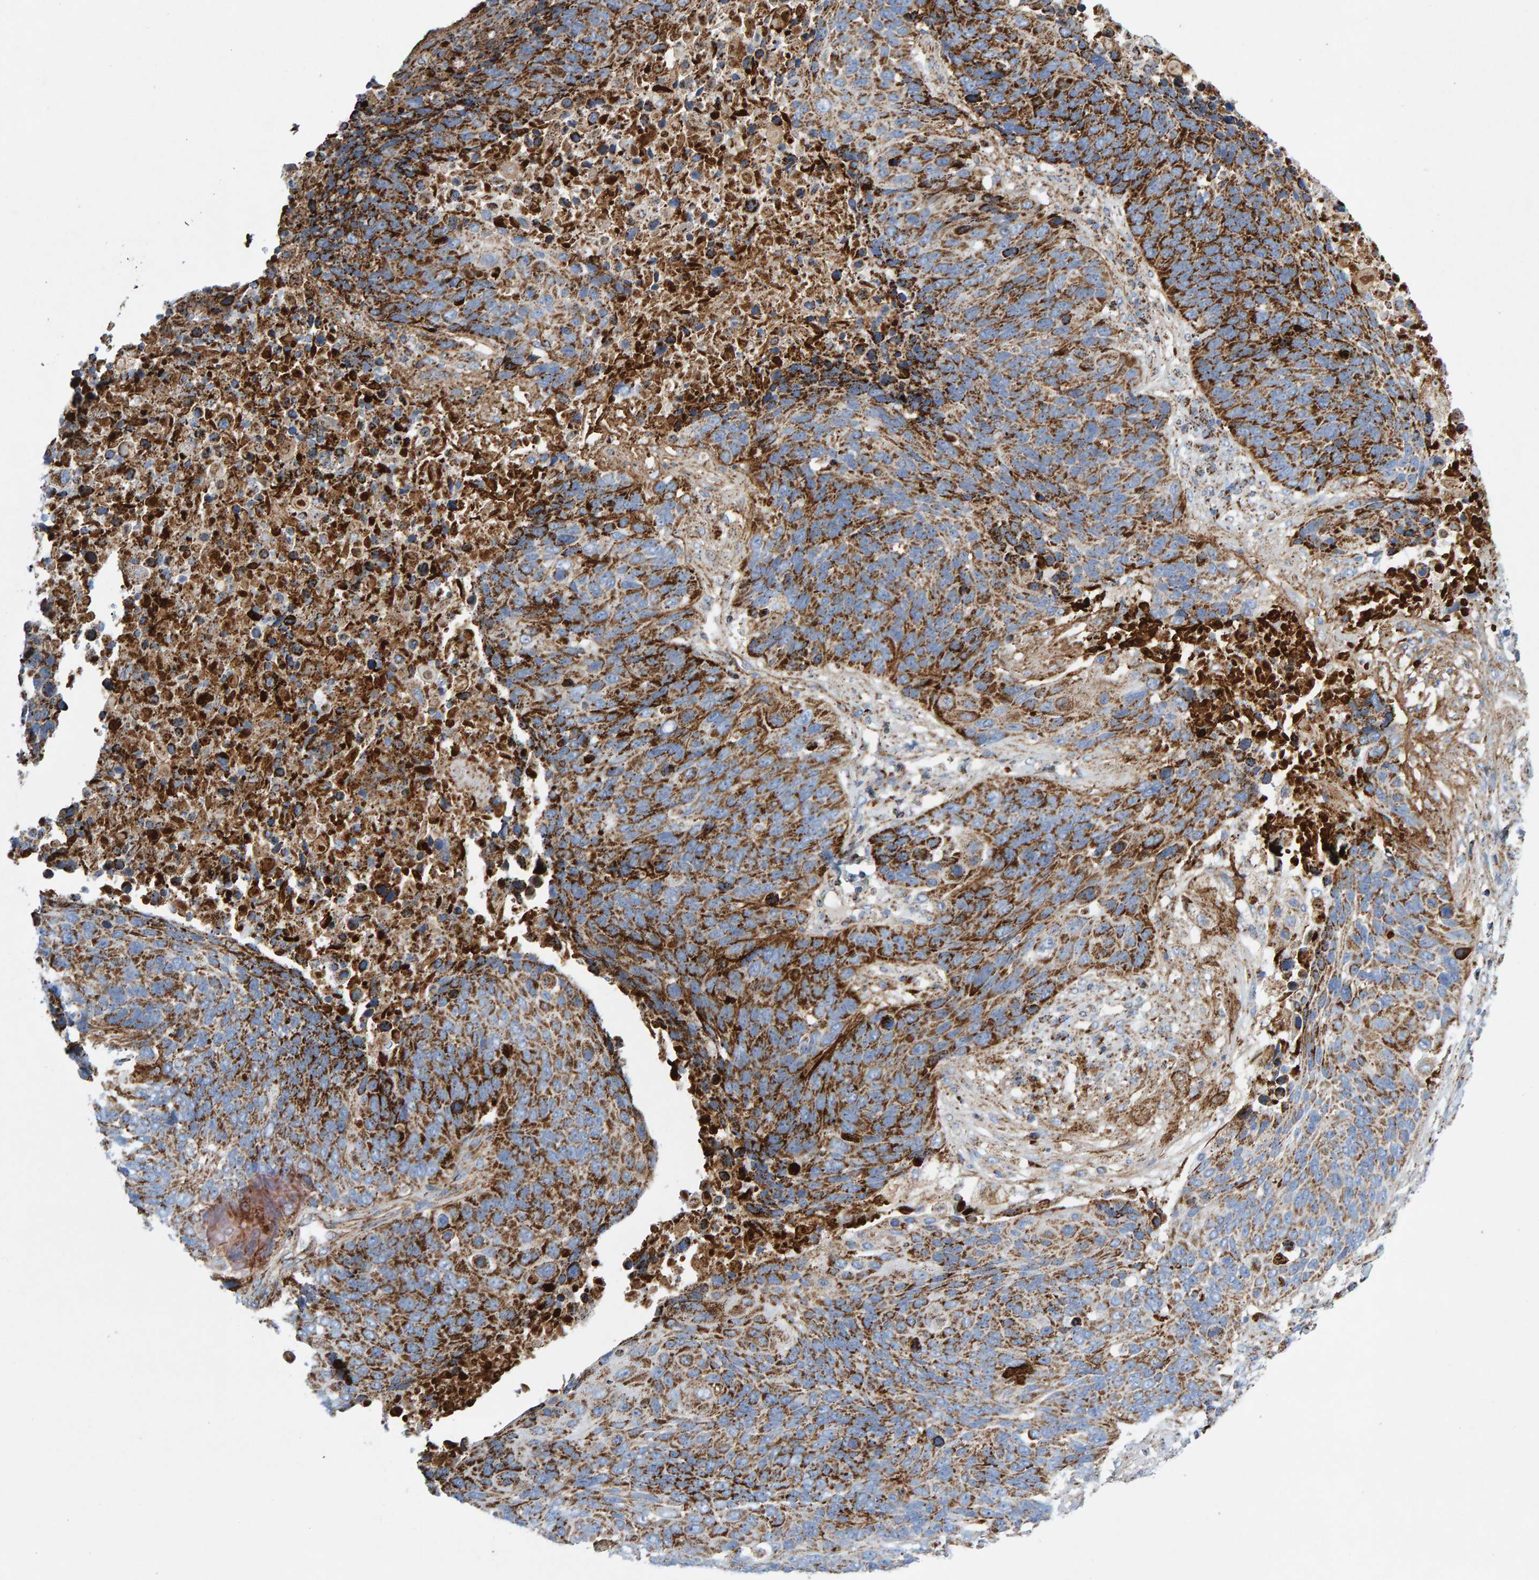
{"staining": {"intensity": "strong", "quantity": ">75%", "location": "cytoplasmic/membranous"}, "tissue": "lung cancer", "cell_type": "Tumor cells", "image_type": "cancer", "snomed": [{"axis": "morphology", "description": "Squamous cell carcinoma, NOS"}, {"axis": "topography", "description": "Lung"}], "caption": "A brown stain shows strong cytoplasmic/membranous expression of a protein in human squamous cell carcinoma (lung) tumor cells. (DAB IHC, brown staining for protein, blue staining for nuclei).", "gene": "GGTA1", "patient": {"sex": "male", "age": 66}}